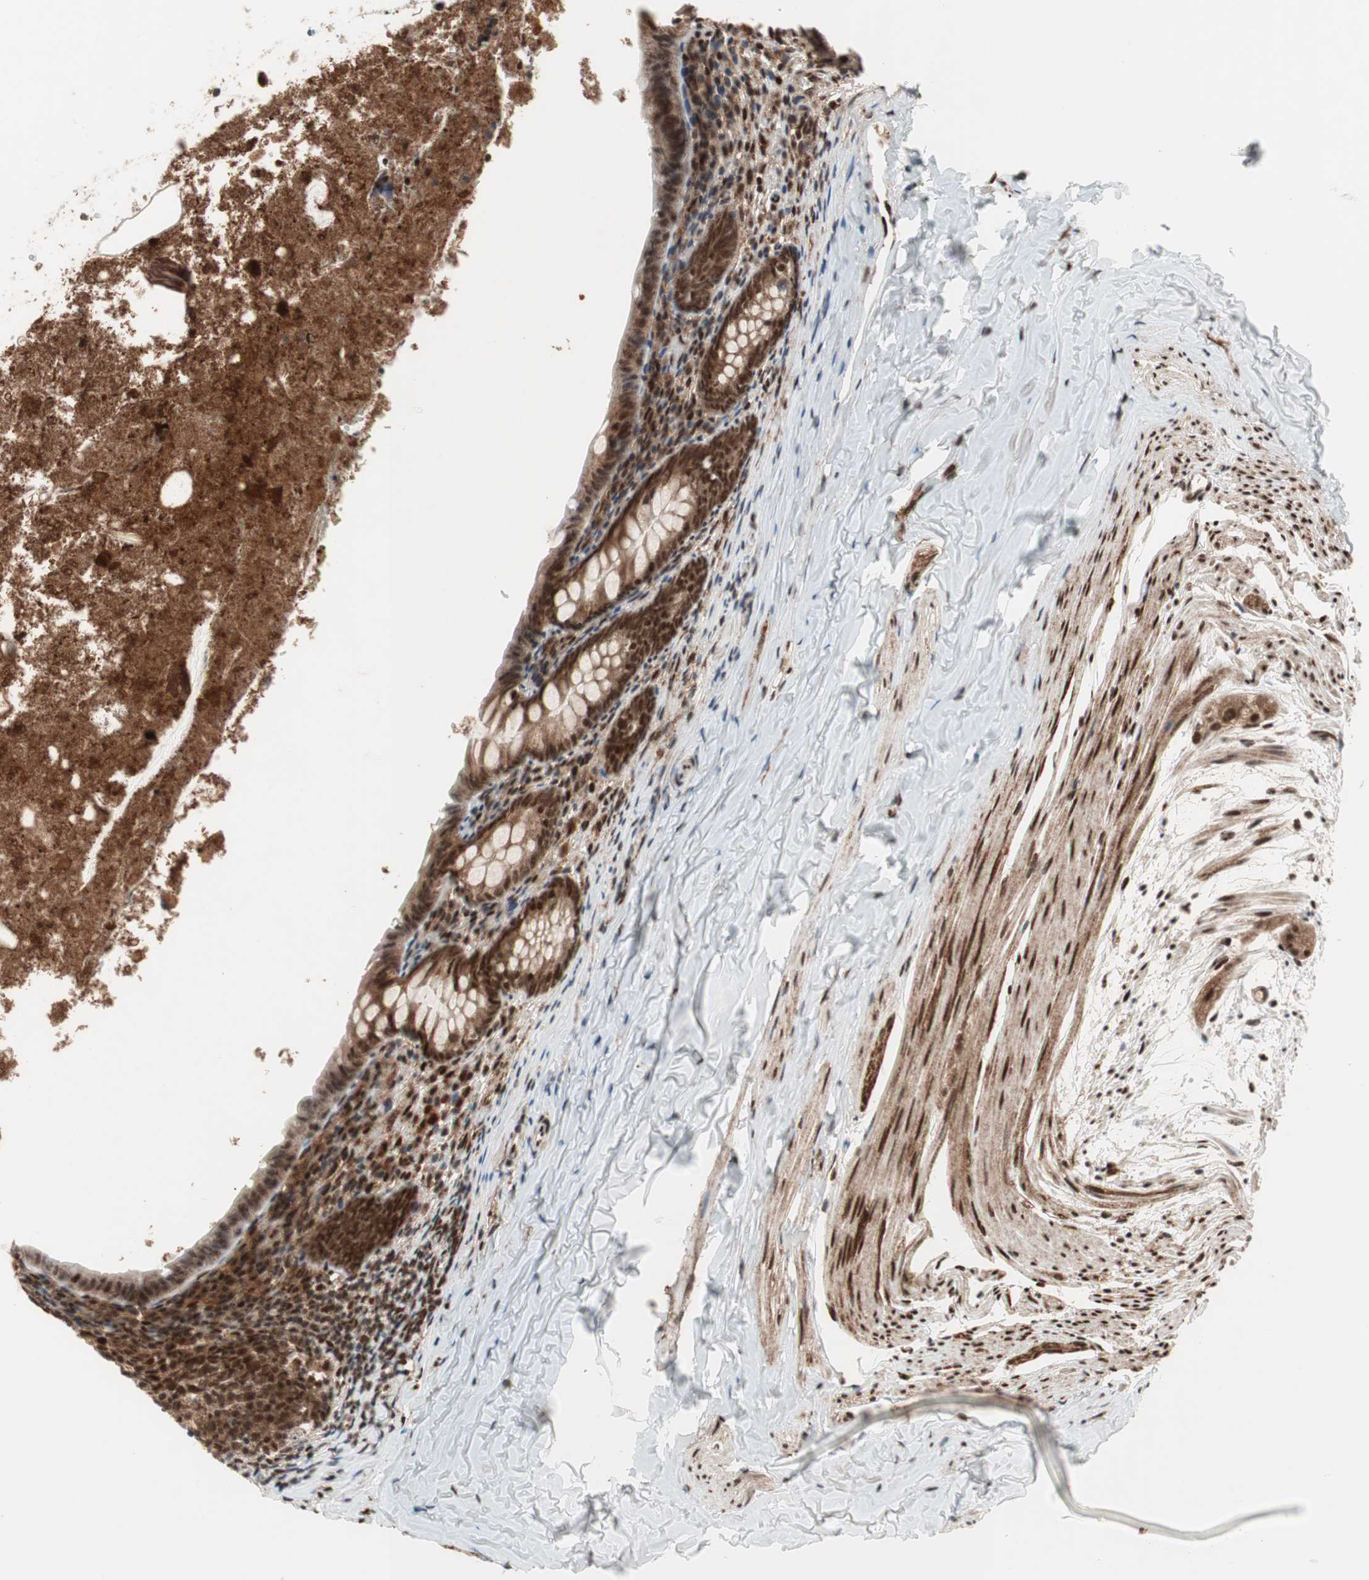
{"staining": {"intensity": "moderate", "quantity": ">75%", "location": "nuclear"}, "tissue": "appendix", "cell_type": "Glandular cells", "image_type": "normal", "snomed": [{"axis": "morphology", "description": "Normal tissue, NOS"}, {"axis": "topography", "description": "Appendix"}], "caption": "Immunohistochemical staining of benign human appendix reveals >75% levels of moderate nuclear protein staining in approximately >75% of glandular cells. The protein of interest is stained brown, and the nuclei are stained in blue (DAB IHC with brightfield microscopy, high magnification).", "gene": "TCF12", "patient": {"sex": "female", "age": 10}}